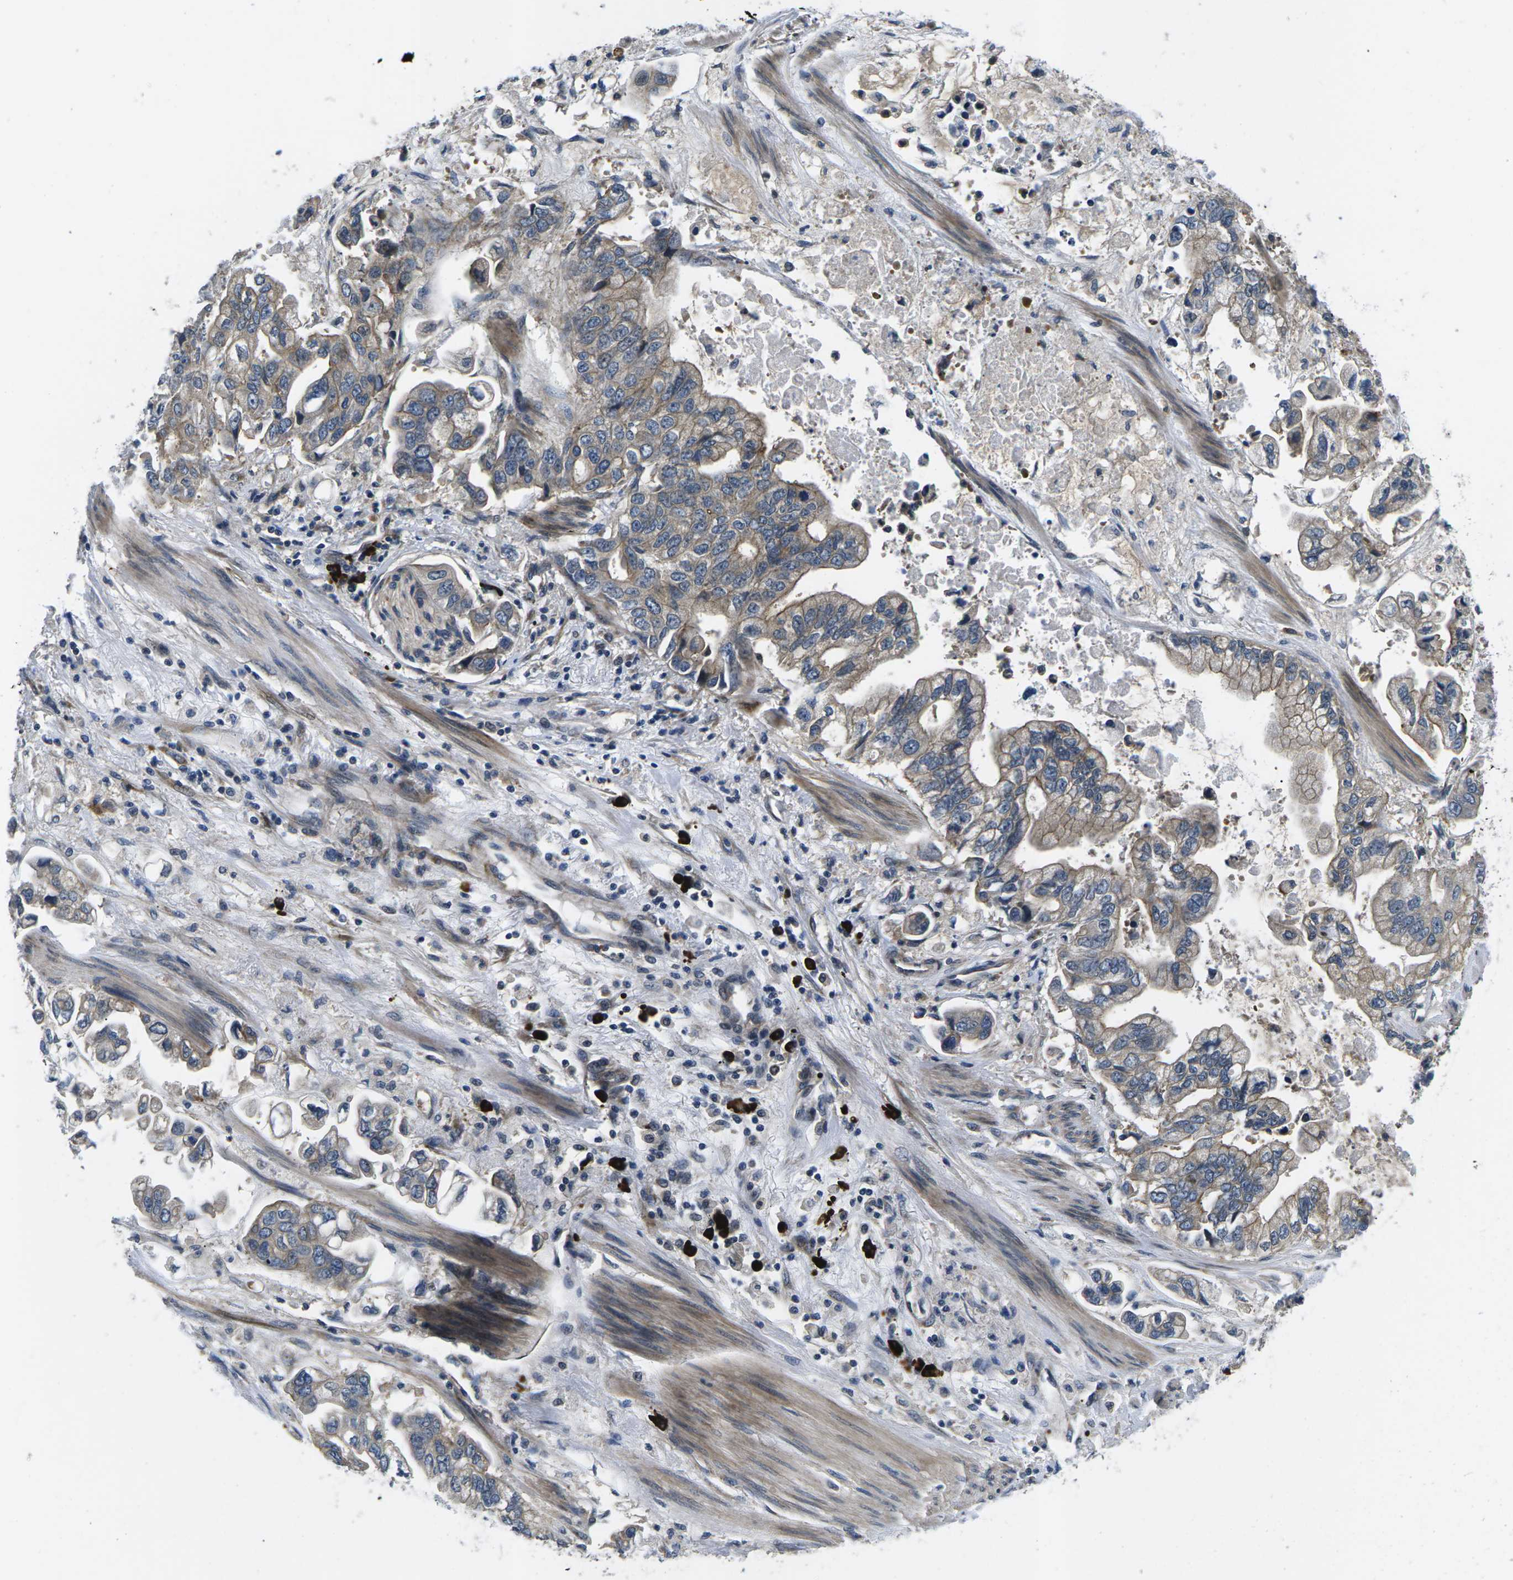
{"staining": {"intensity": "weak", "quantity": "<25%", "location": "cytoplasmic/membranous"}, "tissue": "stomach cancer", "cell_type": "Tumor cells", "image_type": "cancer", "snomed": [{"axis": "morphology", "description": "Normal tissue, NOS"}, {"axis": "morphology", "description": "Adenocarcinoma, NOS"}, {"axis": "topography", "description": "Stomach"}], "caption": "An IHC photomicrograph of stomach cancer is shown. There is no staining in tumor cells of stomach cancer.", "gene": "PLCE1", "patient": {"sex": "male", "age": 62}}